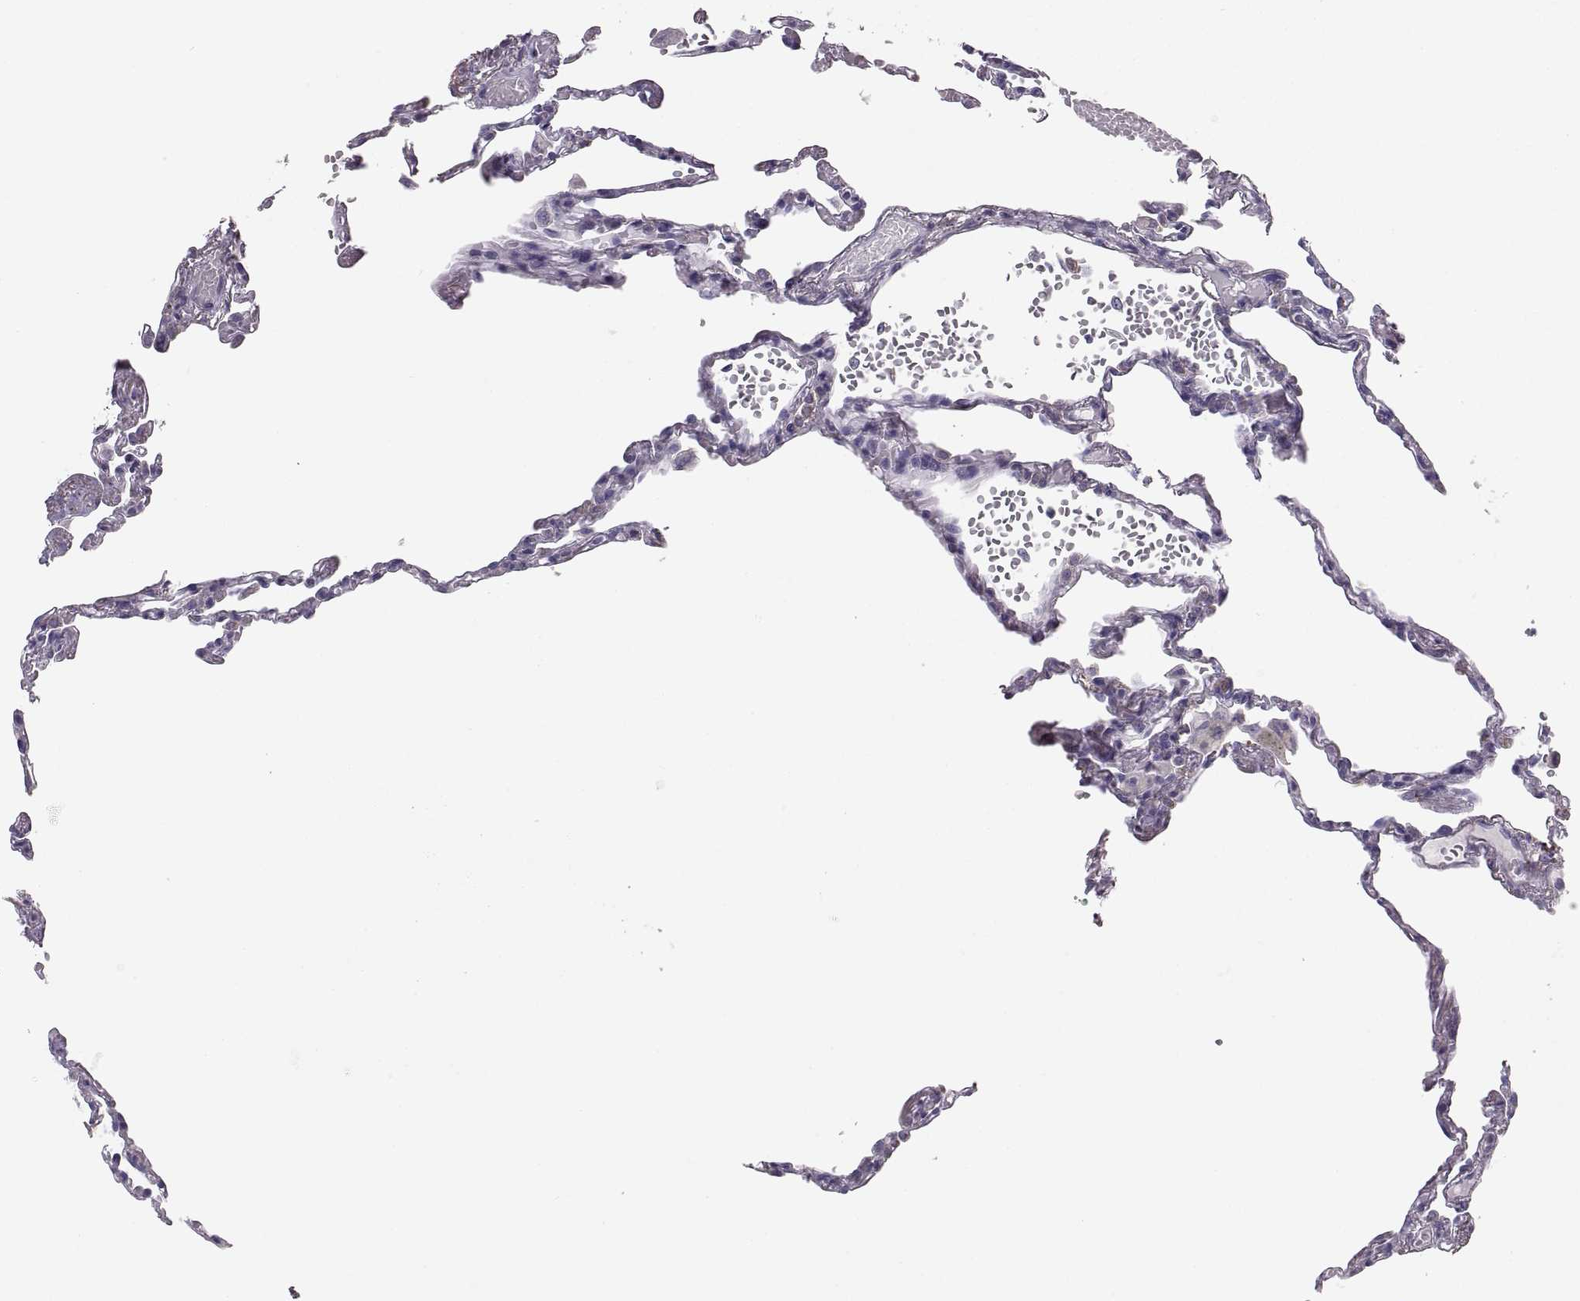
{"staining": {"intensity": "negative", "quantity": "none", "location": "none"}, "tissue": "lung", "cell_type": "Alveolar cells", "image_type": "normal", "snomed": [{"axis": "morphology", "description": "Normal tissue, NOS"}, {"axis": "topography", "description": "Lung"}], "caption": "Normal lung was stained to show a protein in brown. There is no significant staining in alveolar cells.", "gene": "COL9A3", "patient": {"sex": "male", "age": 78}}